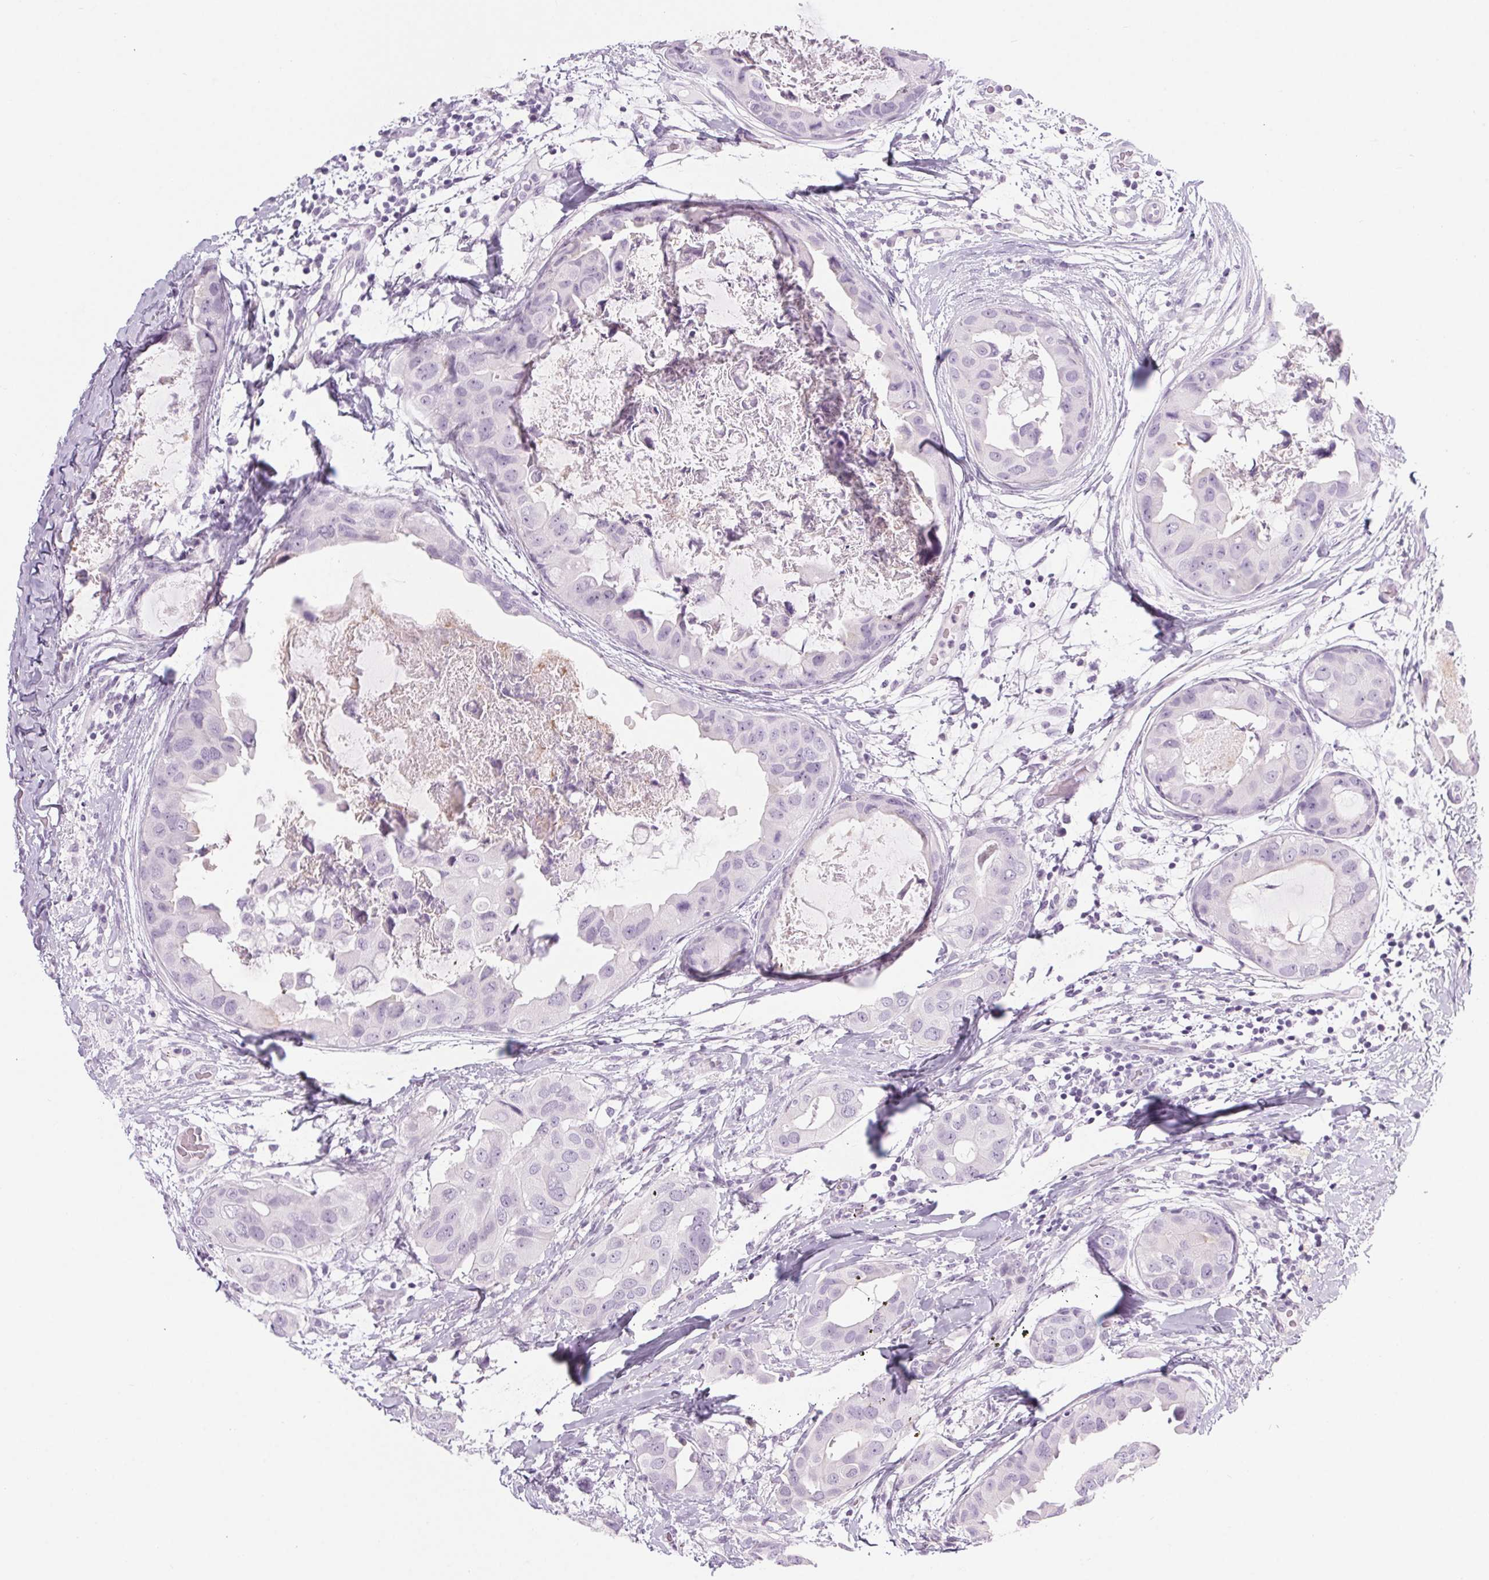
{"staining": {"intensity": "negative", "quantity": "none", "location": "none"}, "tissue": "breast cancer", "cell_type": "Tumor cells", "image_type": "cancer", "snomed": [{"axis": "morphology", "description": "Normal tissue, NOS"}, {"axis": "morphology", "description": "Duct carcinoma"}, {"axis": "topography", "description": "Breast"}], "caption": "Immunohistochemistry (IHC) image of breast invasive ductal carcinoma stained for a protein (brown), which demonstrates no staining in tumor cells.", "gene": "LRP2", "patient": {"sex": "female", "age": 40}}